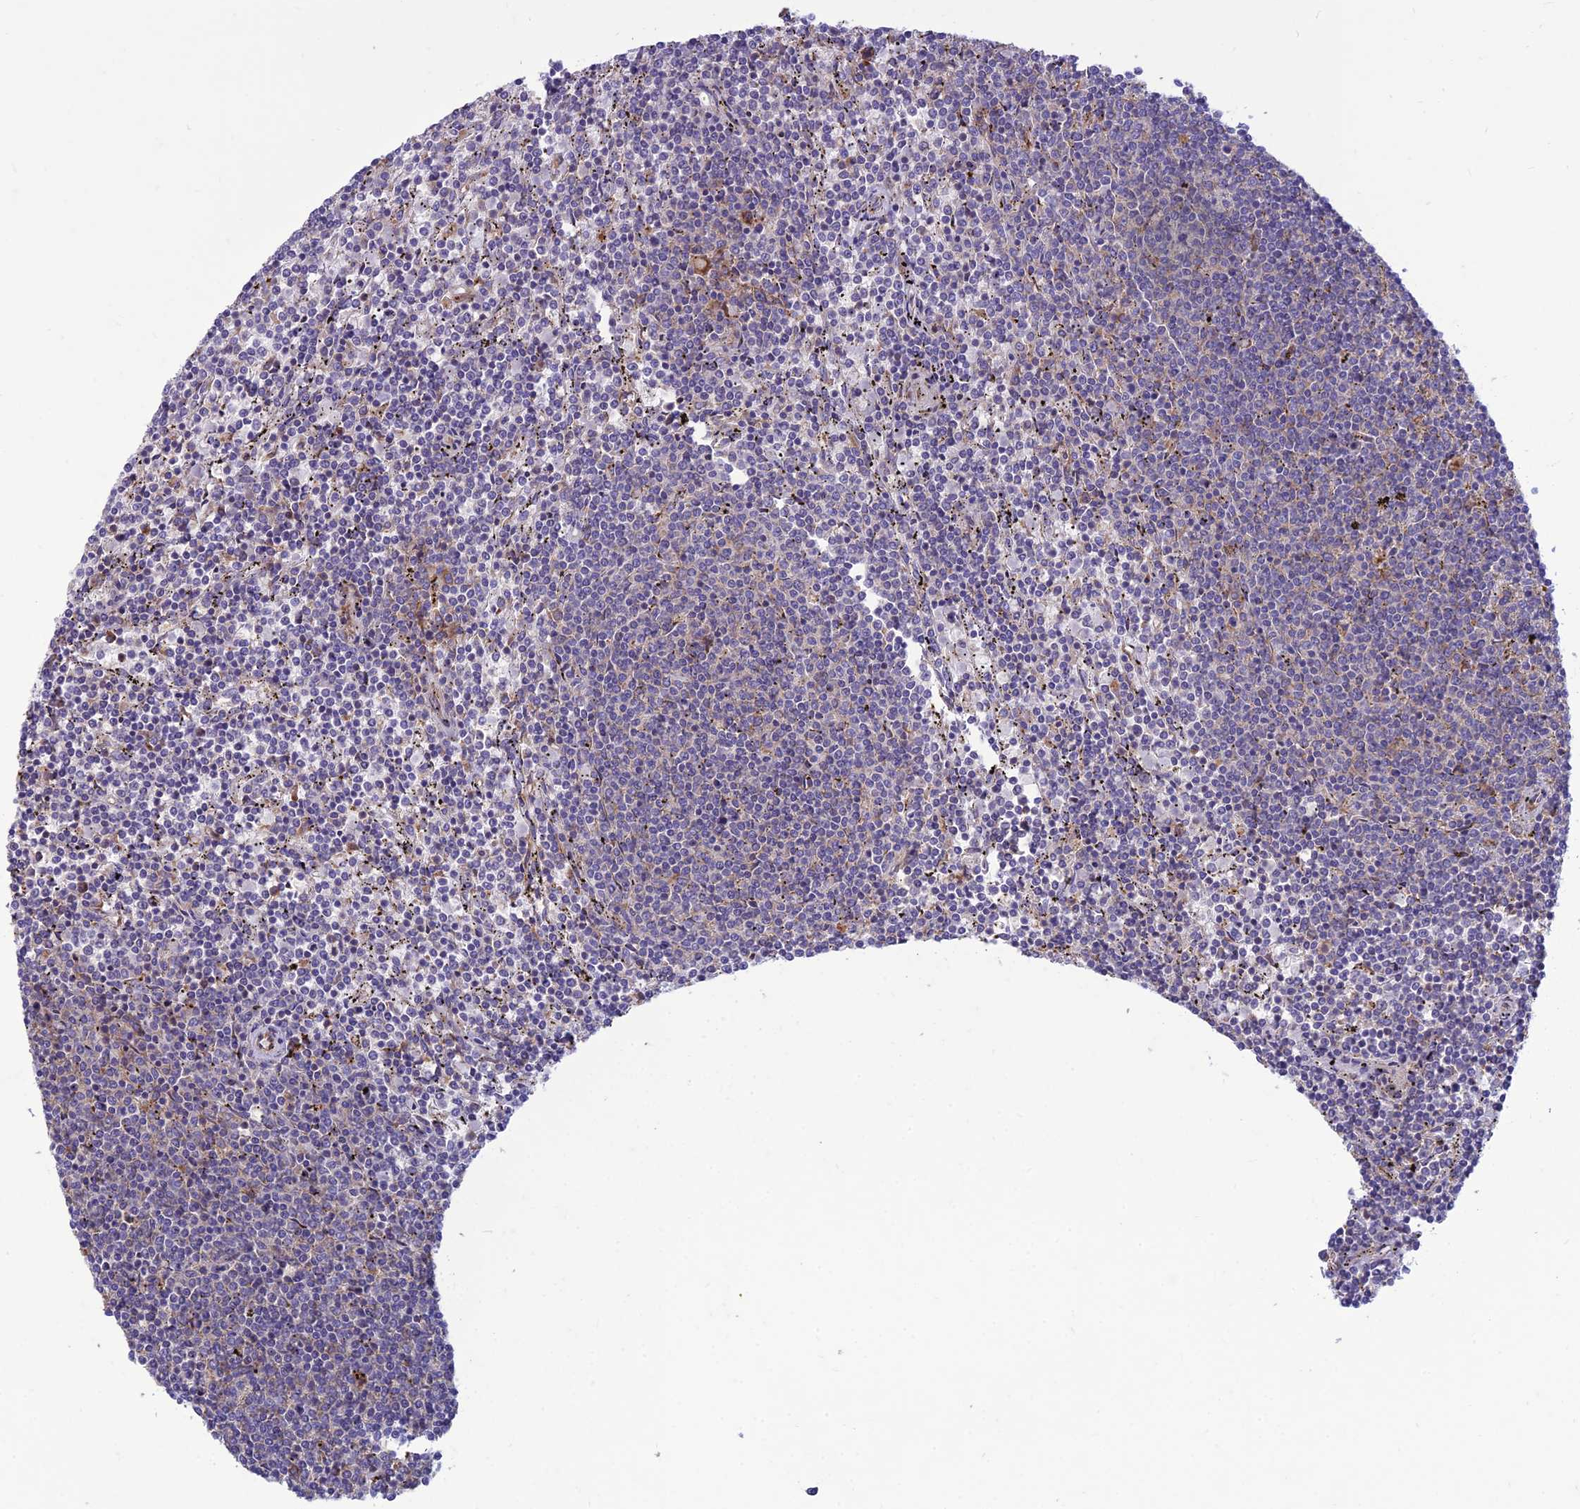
{"staining": {"intensity": "negative", "quantity": "none", "location": "none"}, "tissue": "lymphoma", "cell_type": "Tumor cells", "image_type": "cancer", "snomed": [{"axis": "morphology", "description": "Malignant lymphoma, non-Hodgkin's type, Low grade"}, {"axis": "topography", "description": "Spleen"}], "caption": "Lymphoma was stained to show a protein in brown. There is no significant staining in tumor cells.", "gene": "RPL17-C18orf32", "patient": {"sex": "female", "age": 50}}